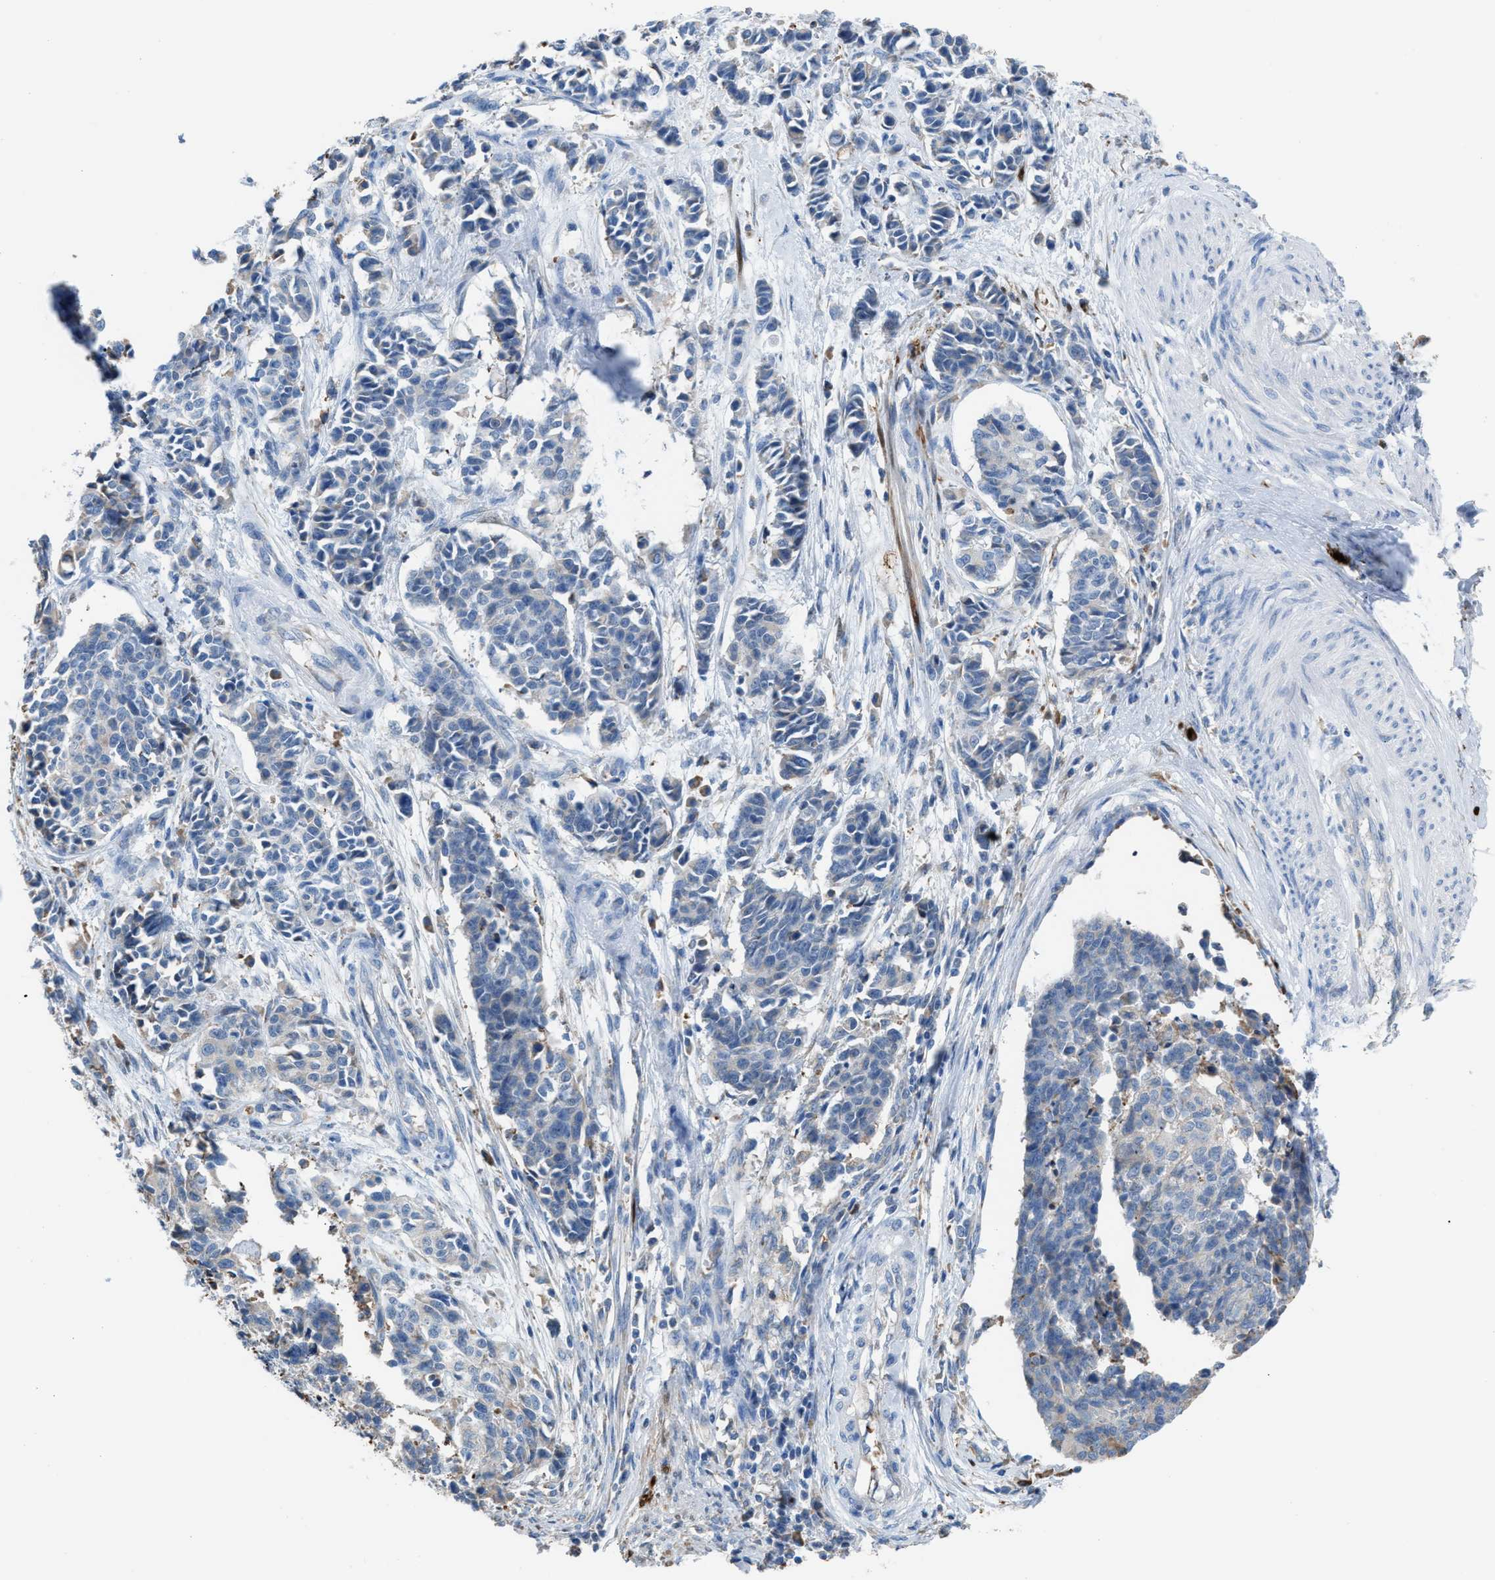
{"staining": {"intensity": "negative", "quantity": "none", "location": "none"}, "tissue": "cervical cancer", "cell_type": "Tumor cells", "image_type": "cancer", "snomed": [{"axis": "morphology", "description": "Normal tissue, NOS"}, {"axis": "morphology", "description": "Squamous cell carcinoma, NOS"}, {"axis": "topography", "description": "Cervix"}], "caption": "High magnification brightfield microscopy of cervical cancer (squamous cell carcinoma) stained with DAB (3,3'-diaminobenzidine) (brown) and counterstained with hematoxylin (blue): tumor cells show no significant expression.", "gene": "CA3", "patient": {"sex": "female", "age": 35}}